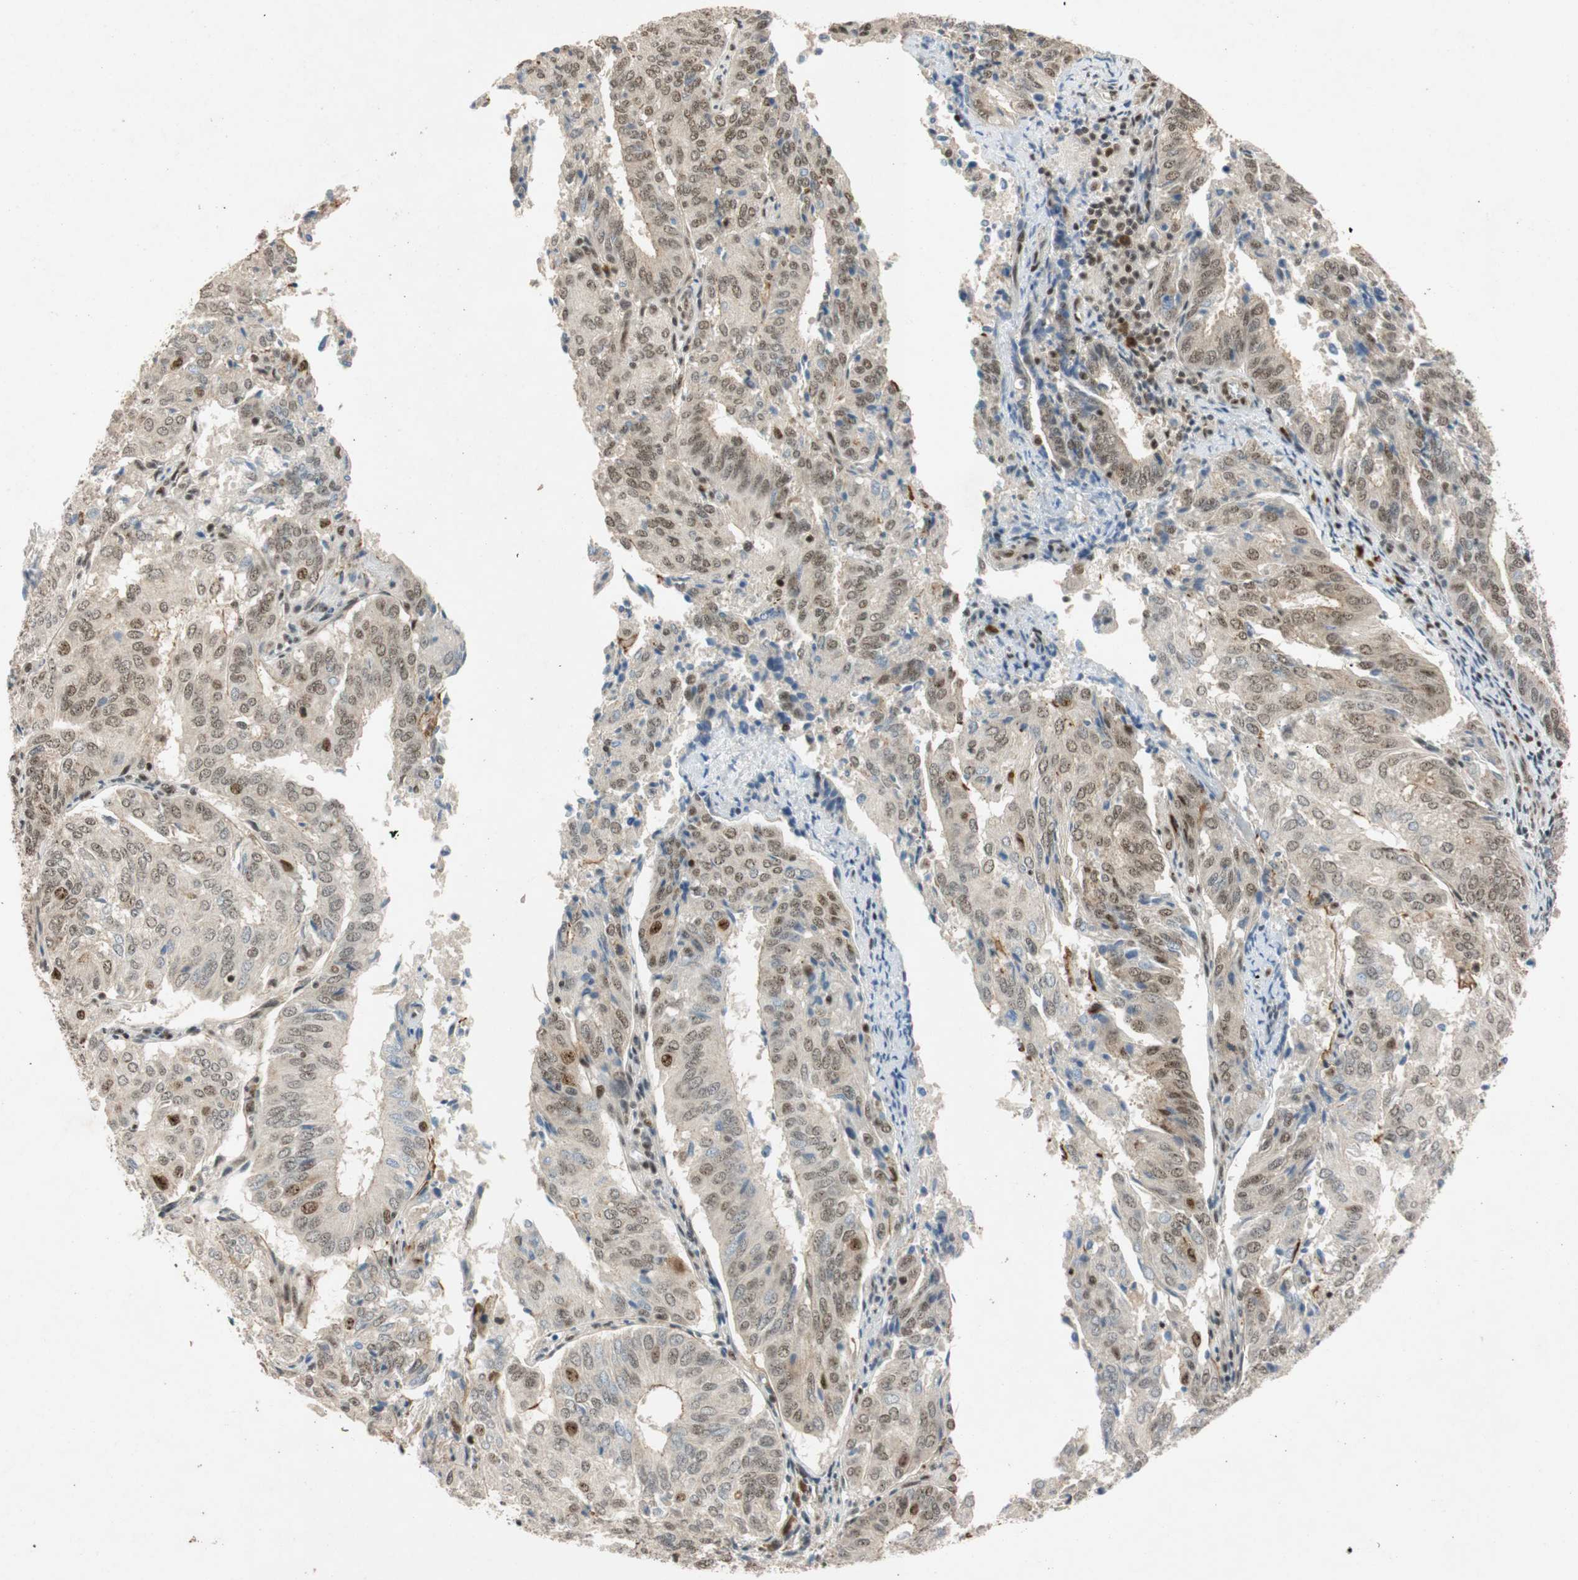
{"staining": {"intensity": "moderate", "quantity": "25%-75%", "location": "nuclear"}, "tissue": "endometrial cancer", "cell_type": "Tumor cells", "image_type": "cancer", "snomed": [{"axis": "morphology", "description": "Adenocarcinoma, NOS"}, {"axis": "topography", "description": "Uterus"}], "caption": "A brown stain labels moderate nuclear expression of a protein in human endometrial cancer tumor cells.", "gene": "NCBP3", "patient": {"sex": "female", "age": 60}}